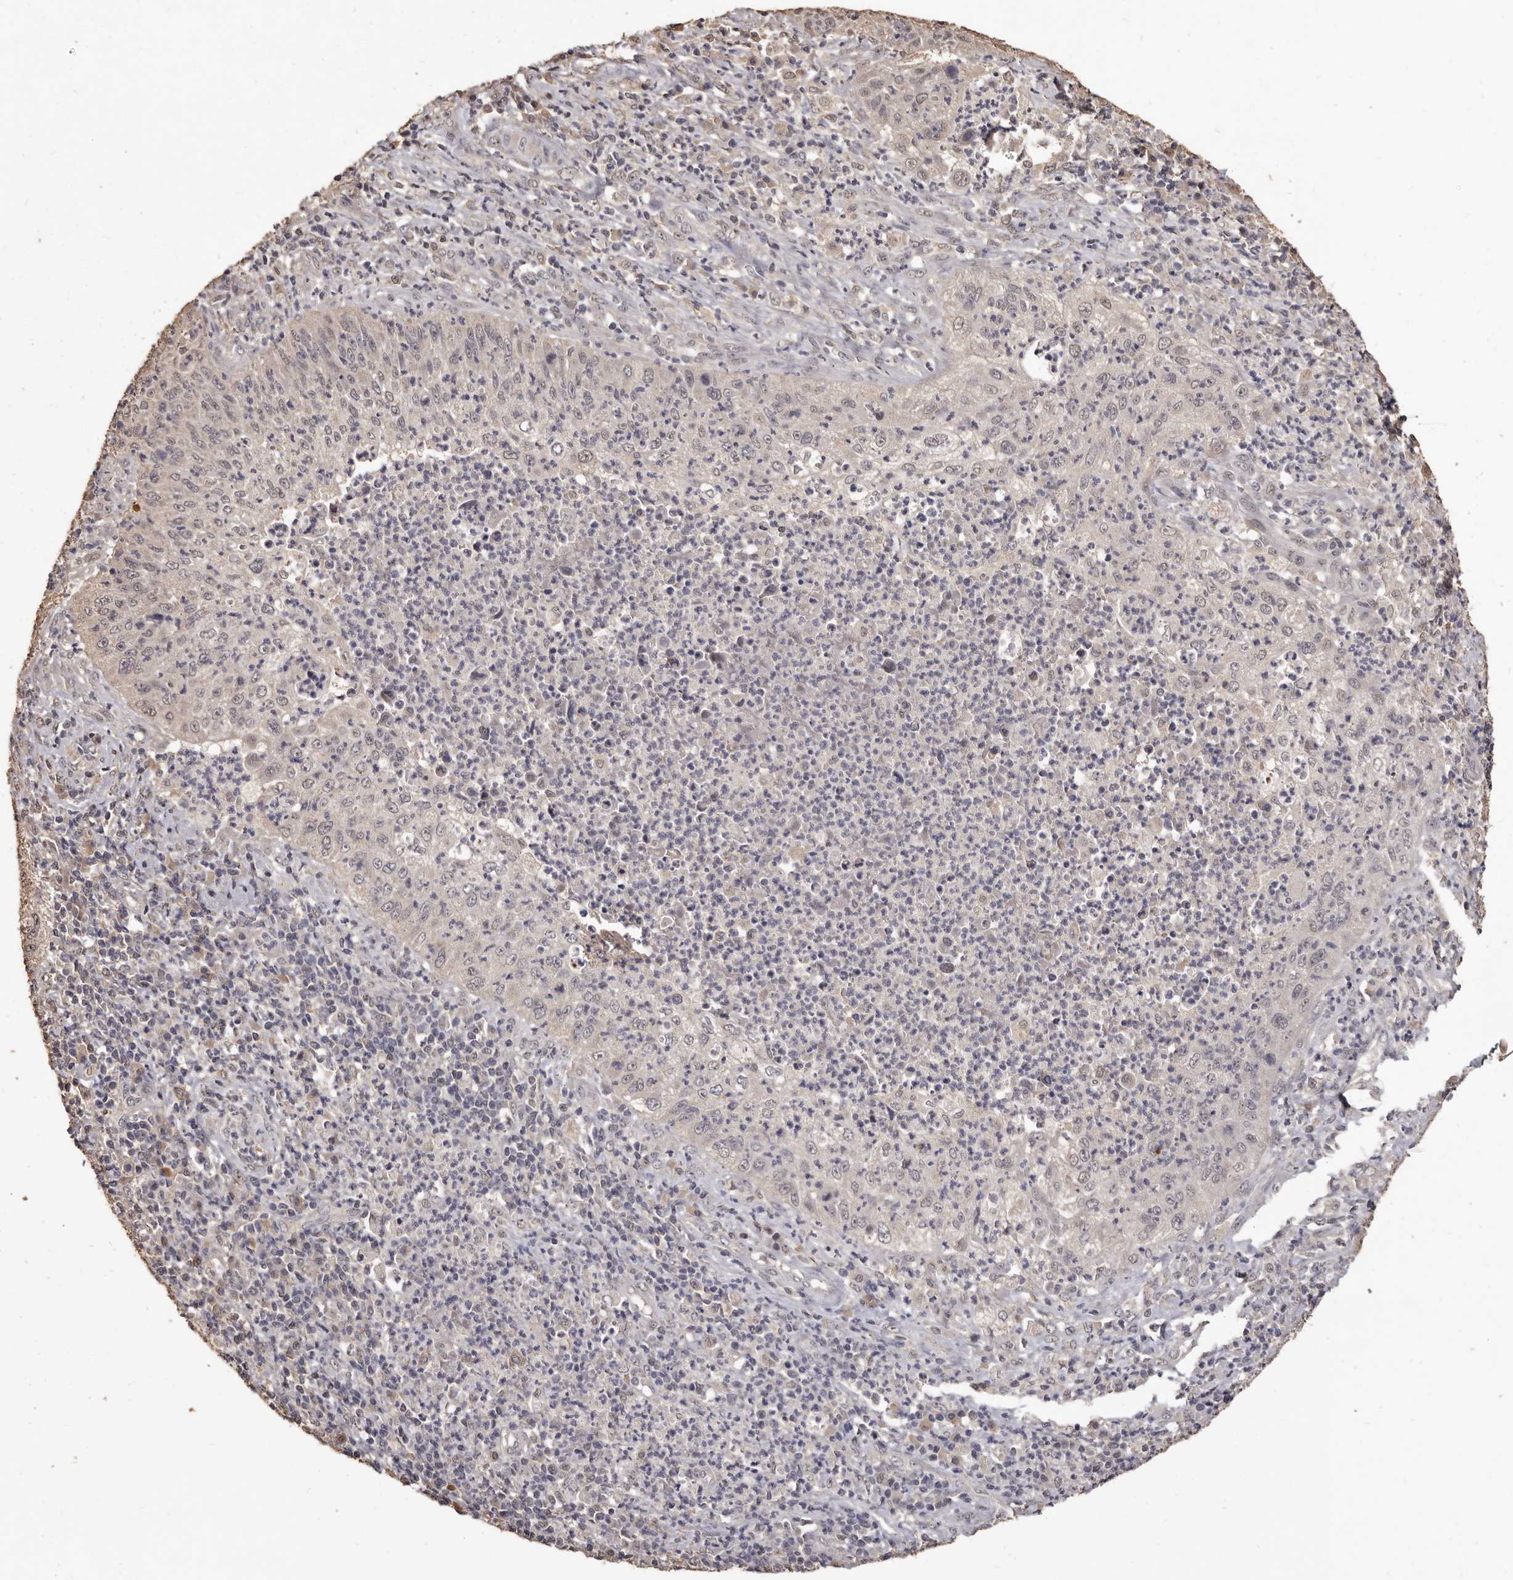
{"staining": {"intensity": "negative", "quantity": "none", "location": "none"}, "tissue": "cervical cancer", "cell_type": "Tumor cells", "image_type": "cancer", "snomed": [{"axis": "morphology", "description": "Squamous cell carcinoma, NOS"}, {"axis": "topography", "description": "Cervix"}], "caption": "The photomicrograph shows no significant expression in tumor cells of cervical squamous cell carcinoma.", "gene": "INAVA", "patient": {"sex": "female", "age": 30}}